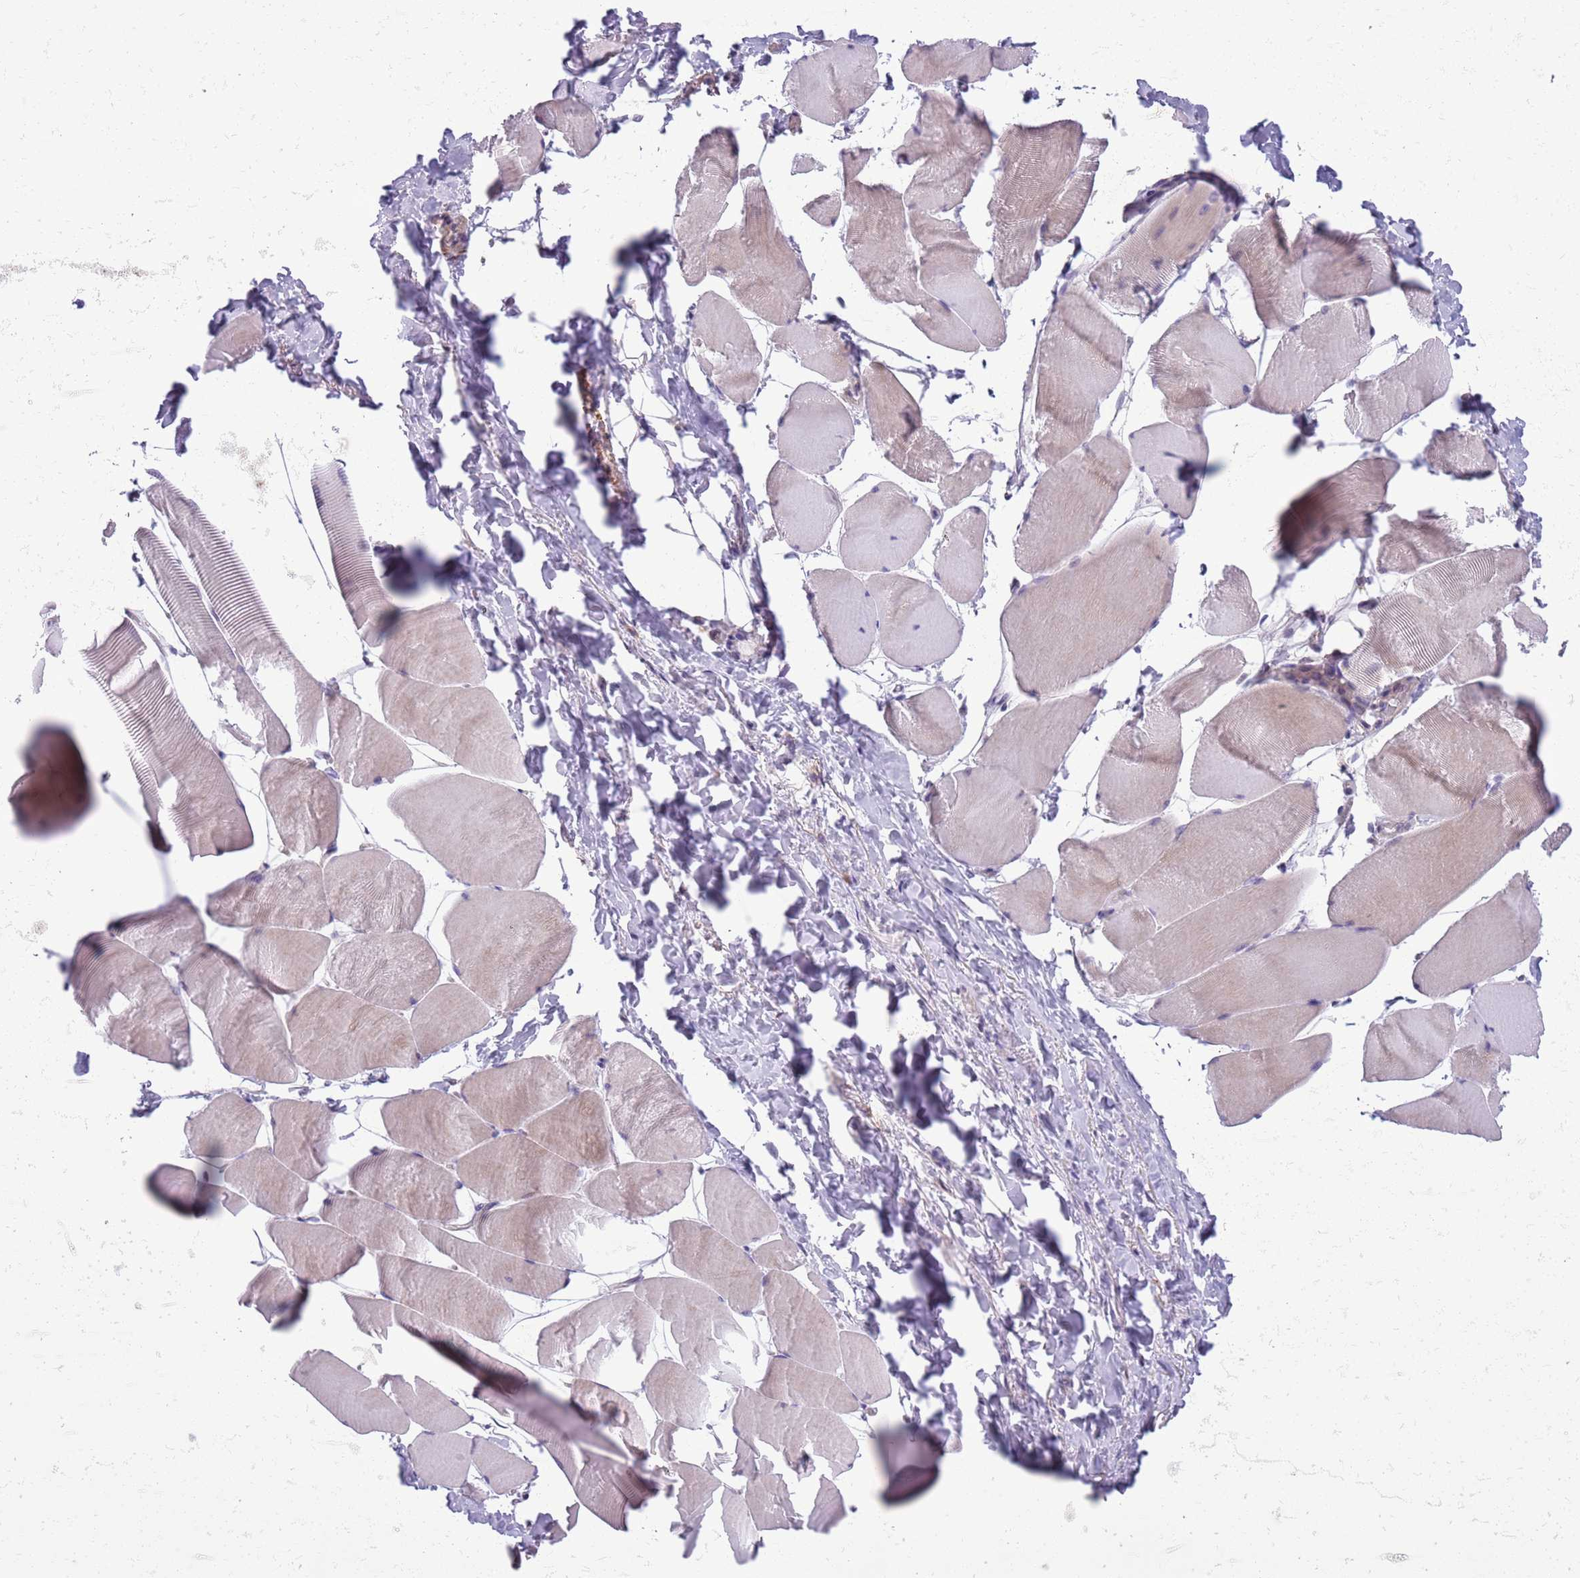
{"staining": {"intensity": "negative", "quantity": "none", "location": "none"}, "tissue": "skeletal muscle", "cell_type": "Myocytes", "image_type": "normal", "snomed": [{"axis": "morphology", "description": "Normal tissue, NOS"}, {"axis": "topography", "description": "Skeletal muscle"}], "caption": "Skeletal muscle was stained to show a protein in brown. There is no significant expression in myocytes. Nuclei are stained in blue.", "gene": "JAML", "patient": {"sex": "male", "age": 25}}